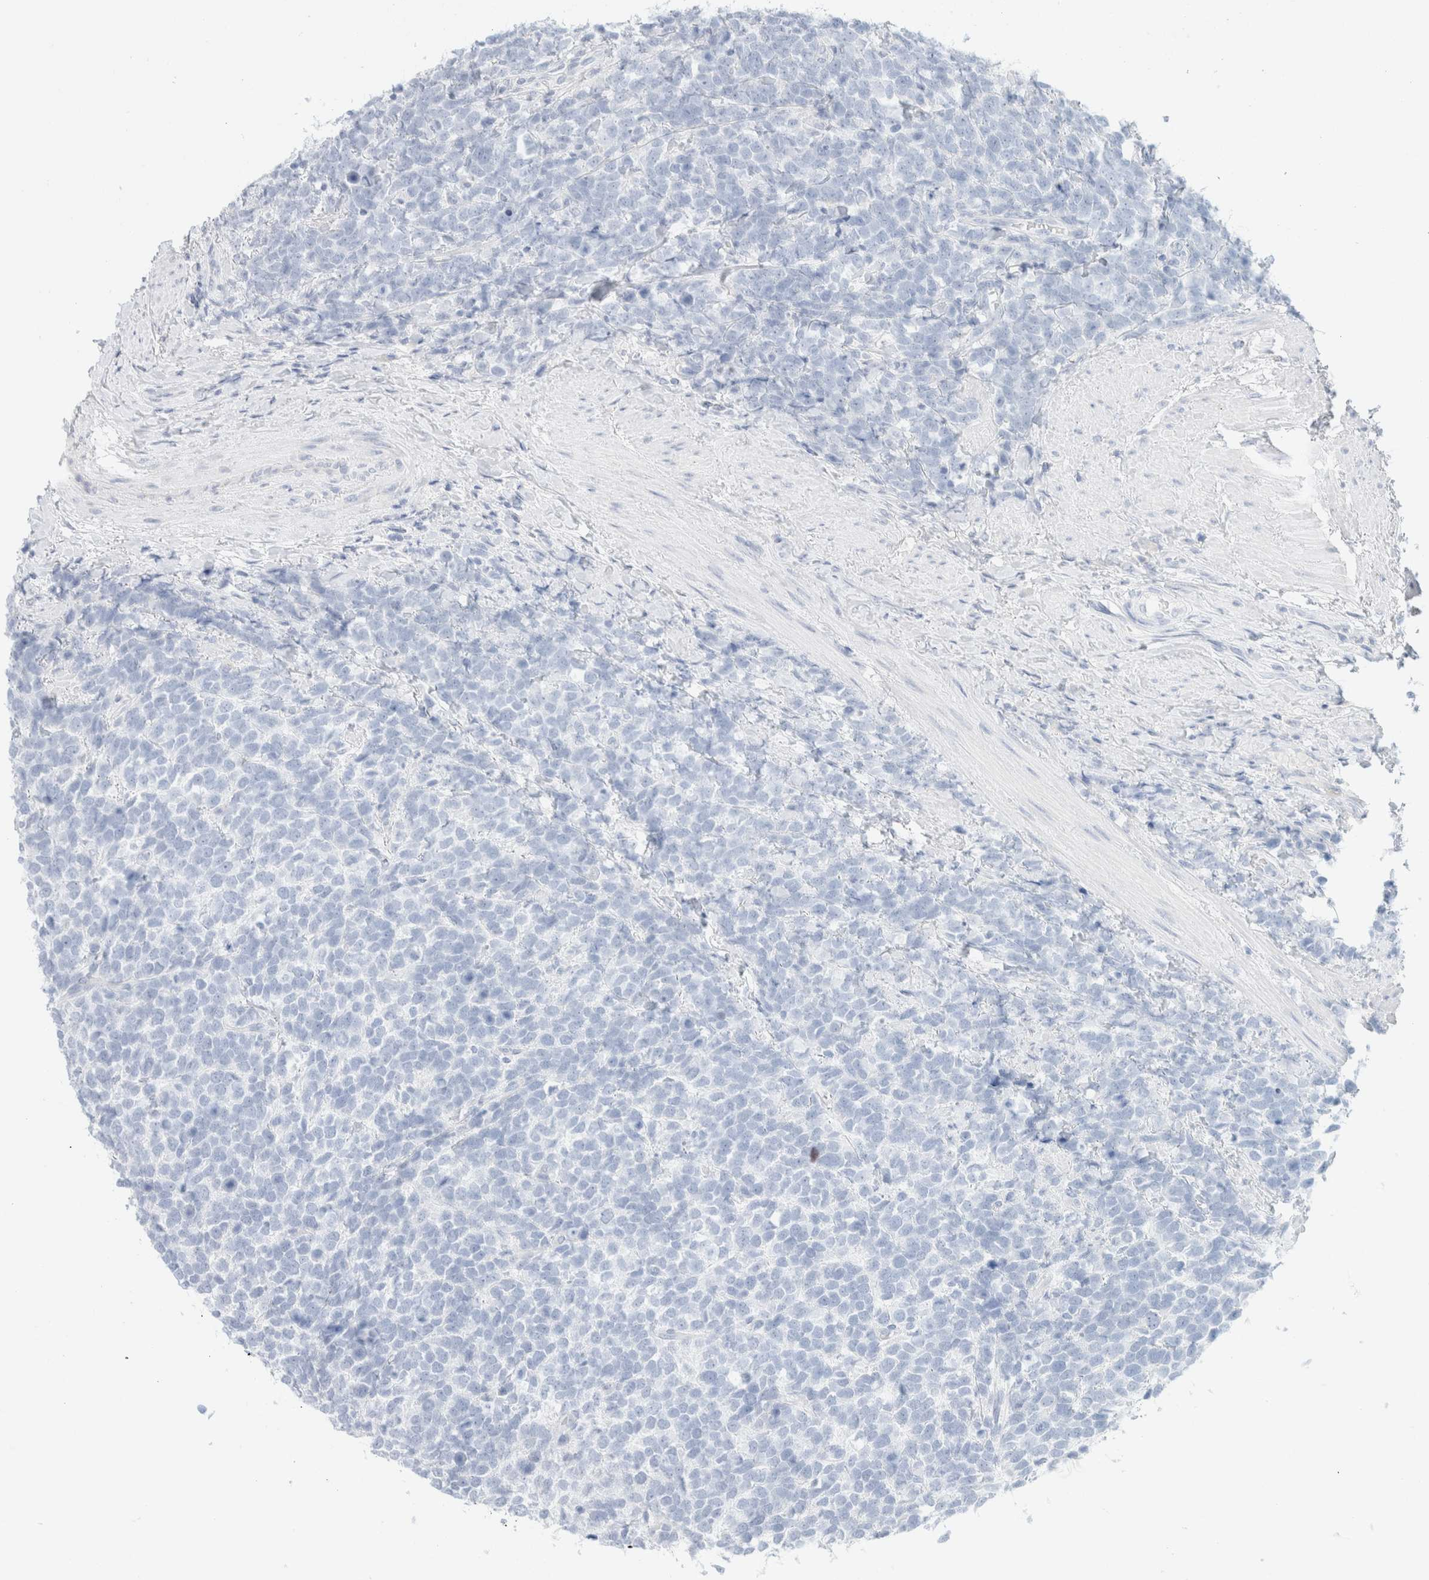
{"staining": {"intensity": "negative", "quantity": "none", "location": "none"}, "tissue": "urothelial cancer", "cell_type": "Tumor cells", "image_type": "cancer", "snomed": [{"axis": "morphology", "description": "Urothelial carcinoma, High grade"}, {"axis": "topography", "description": "Urinary bladder"}], "caption": "Tumor cells show no significant protein expression in urothelial cancer.", "gene": "CPQ", "patient": {"sex": "female", "age": 82}}